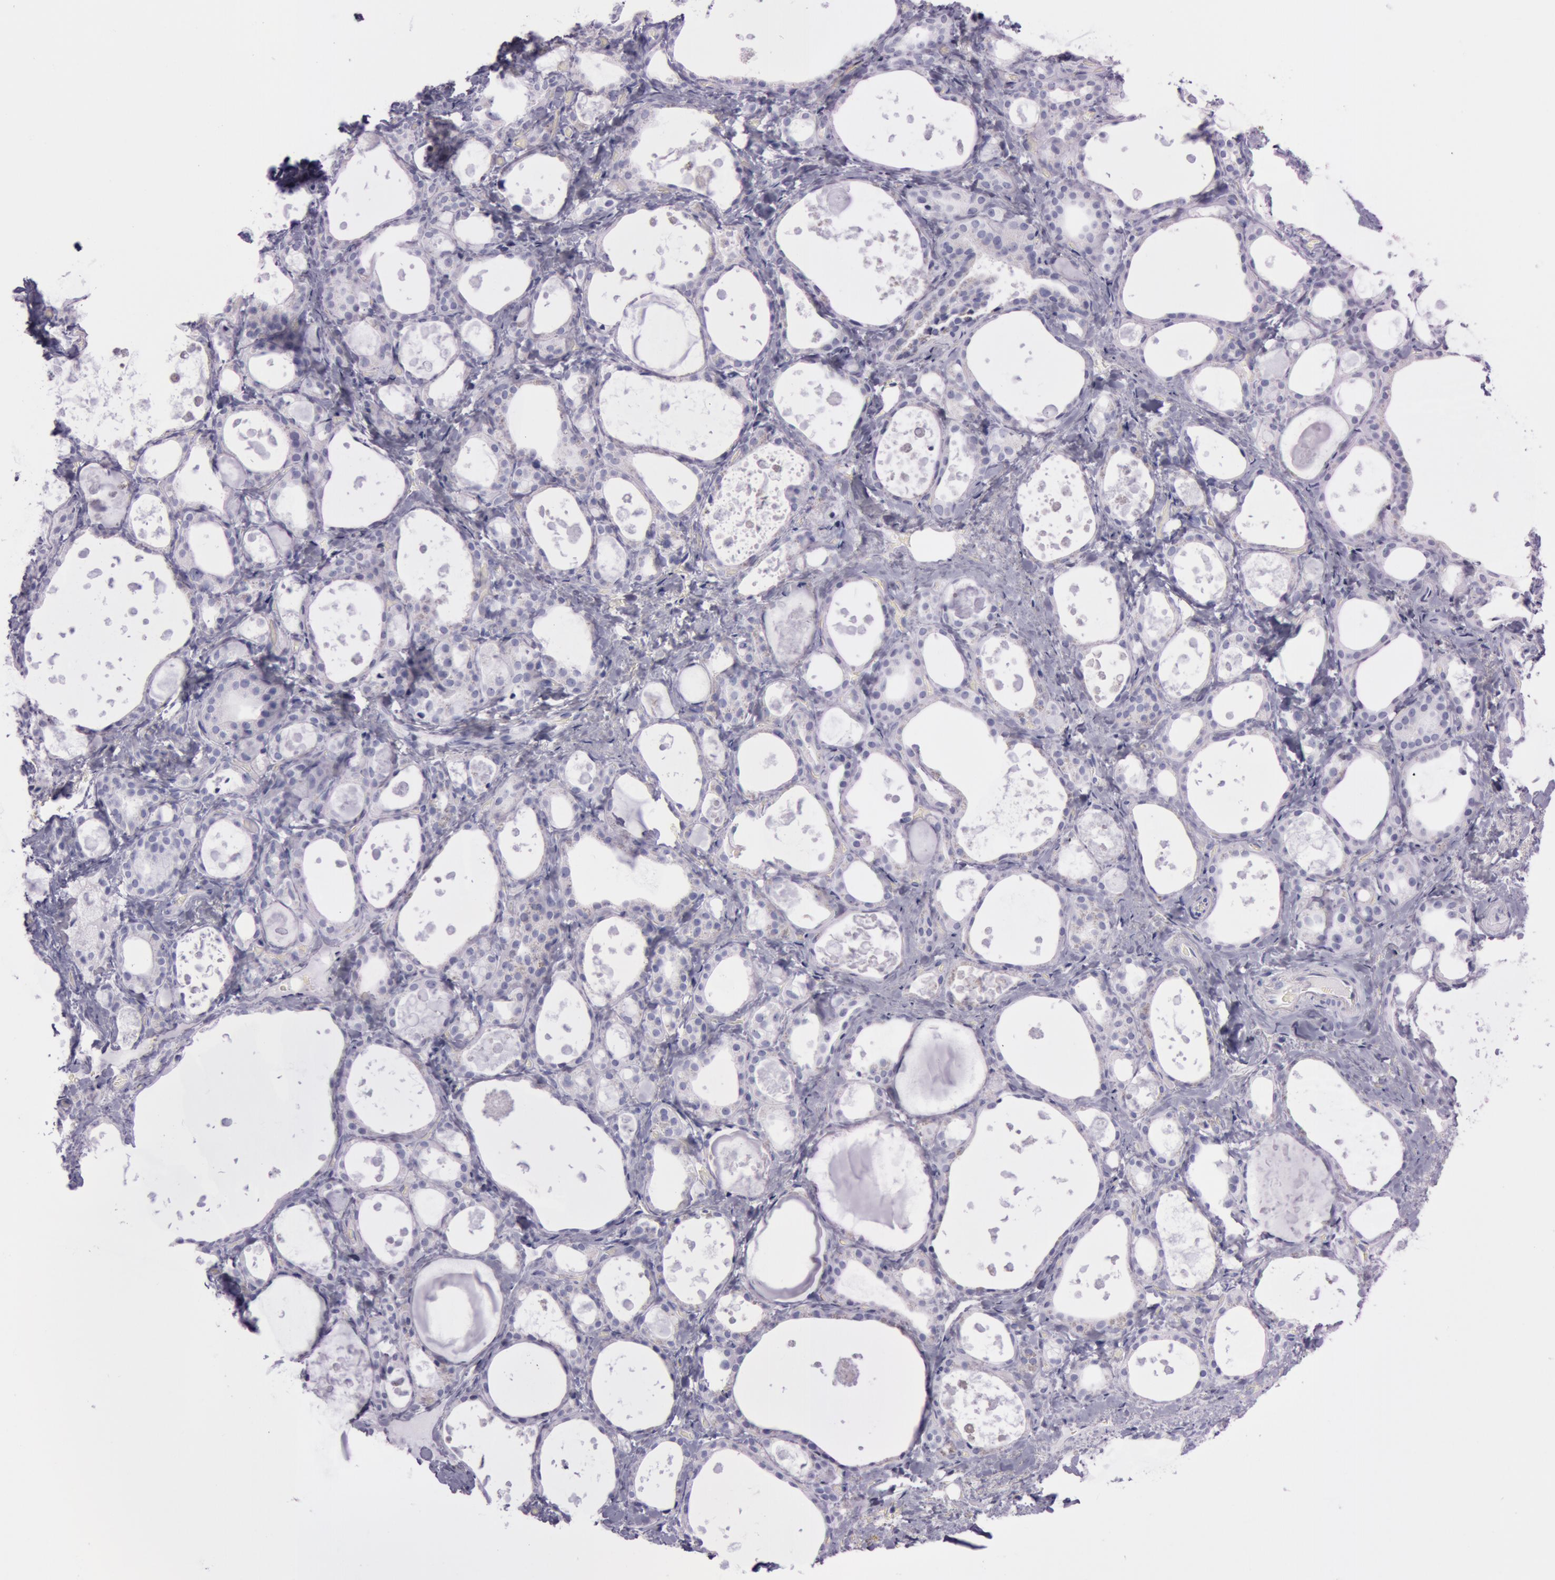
{"staining": {"intensity": "negative", "quantity": "none", "location": "none"}, "tissue": "thyroid gland", "cell_type": "Glandular cells", "image_type": "normal", "snomed": [{"axis": "morphology", "description": "Normal tissue, NOS"}, {"axis": "topography", "description": "Thyroid gland"}], "caption": "A photomicrograph of thyroid gland stained for a protein displays no brown staining in glandular cells. (DAB (3,3'-diaminobenzidine) immunohistochemistry (IHC) visualized using brightfield microscopy, high magnification).", "gene": "S100A7", "patient": {"sex": "female", "age": 75}}